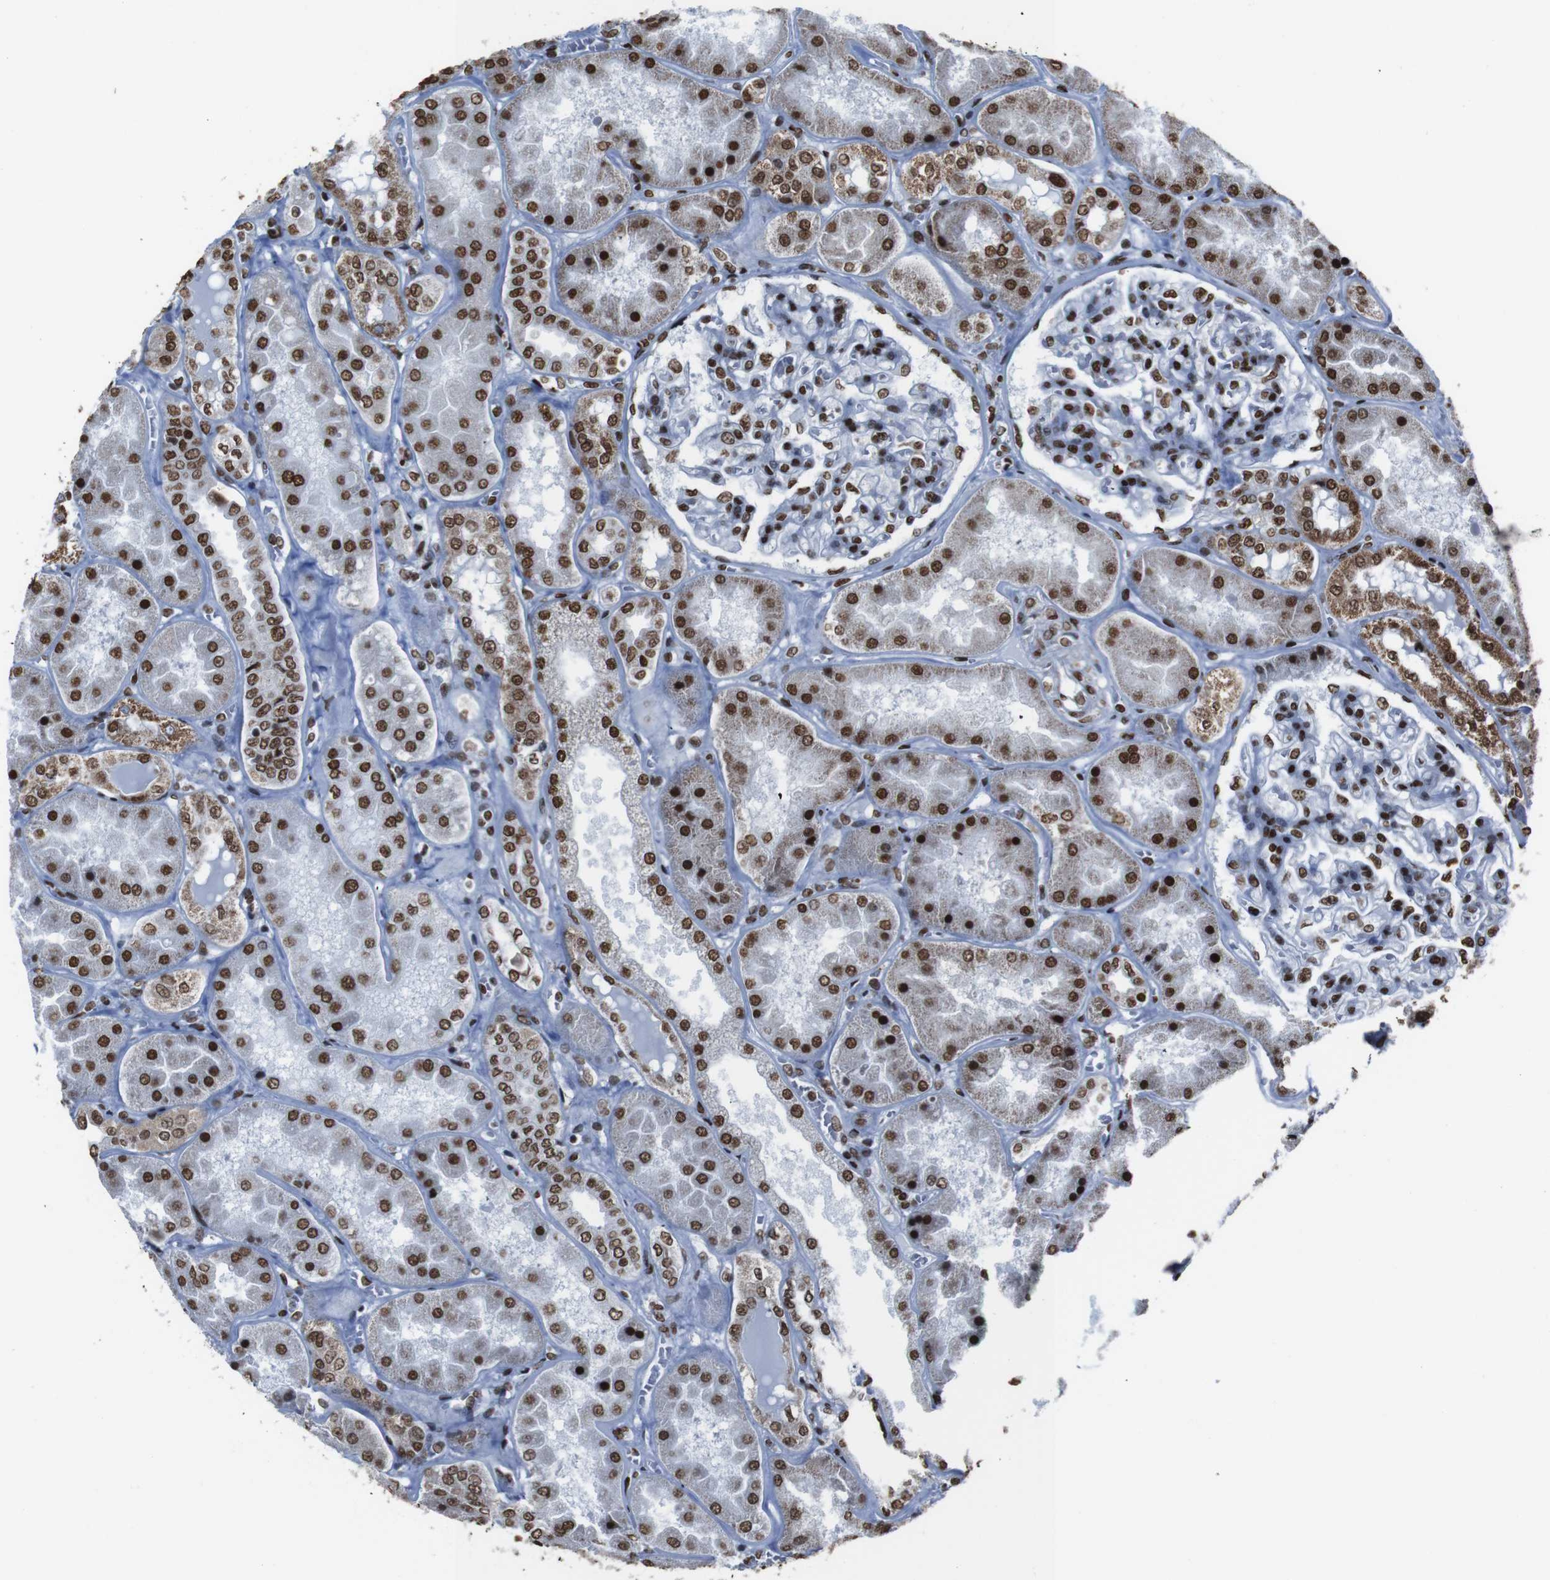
{"staining": {"intensity": "strong", "quantity": "25%-75%", "location": "nuclear"}, "tissue": "kidney", "cell_type": "Cells in glomeruli", "image_type": "normal", "snomed": [{"axis": "morphology", "description": "Normal tissue, NOS"}, {"axis": "topography", "description": "Kidney"}], "caption": "A brown stain labels strong nuclear expression of a protein in cells in glomeruli of benign human kidney. The protein of interest is stained brown, and the nuclei are stained in blue (DAB IHC with brightfield microscopy, high magnification).", "gene": "ROMO1", "patient": {"sex": "female", "age": 56}}